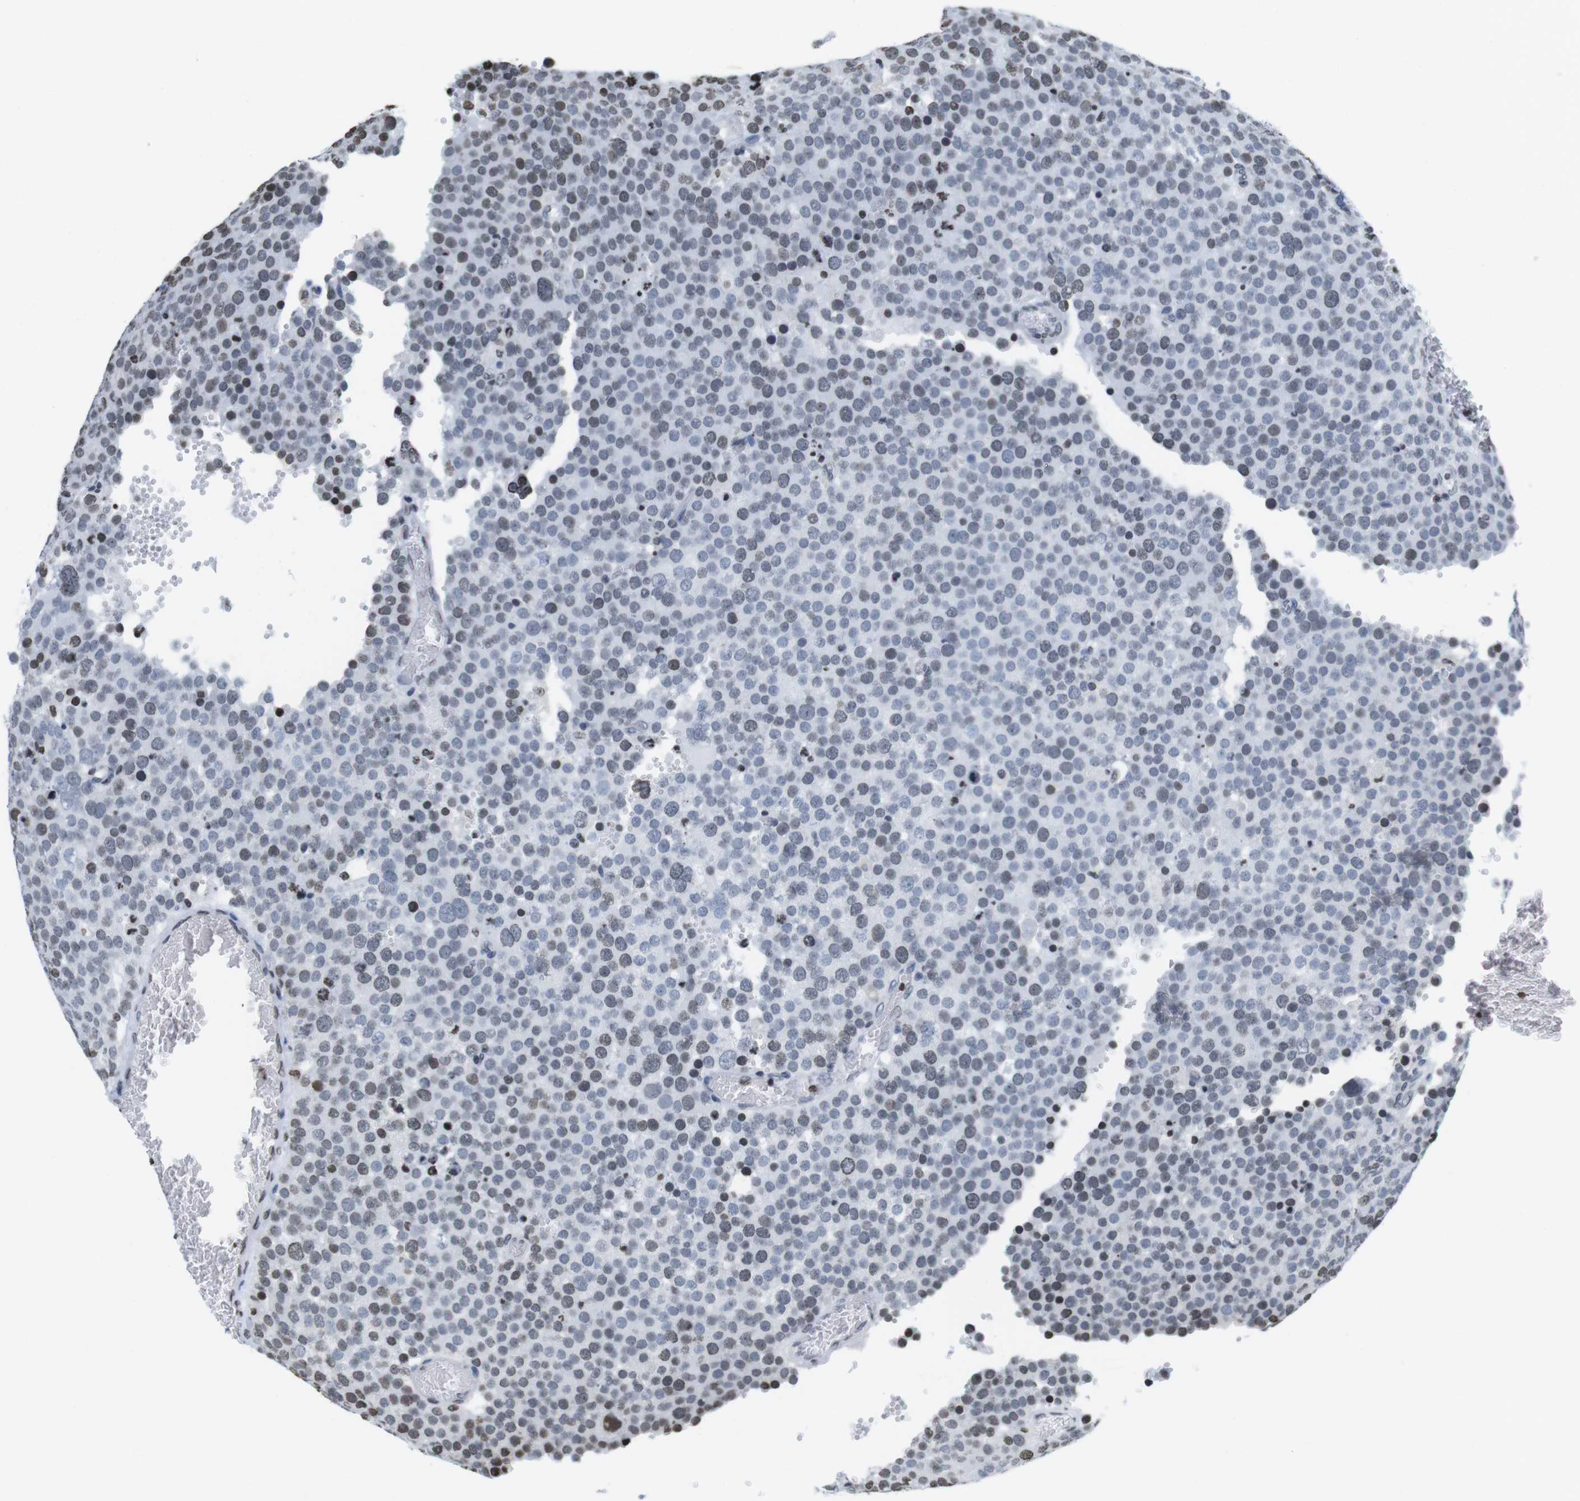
{"staining": {"intensity": "moderate", "quantity": "<25%", "location": "nuclear"}, "tissue": "testis cancer", "cell_type": "Tumor cells", "image_type": "cancer", "snomed": [{"axis": "morphology", "description": "Normal tissue, NOS"}, {"axis": "morphology", "description": "Seminoma, NOS"}, {"axis": "topography", "description": "Testis"}], "caption": "Protein expression analysis of human testis seminoma reveals moderate nuclear staining in approximately <25% of tumor cells.", "gene": "BSX", "patient": {"sex": "male", "age": 71}}